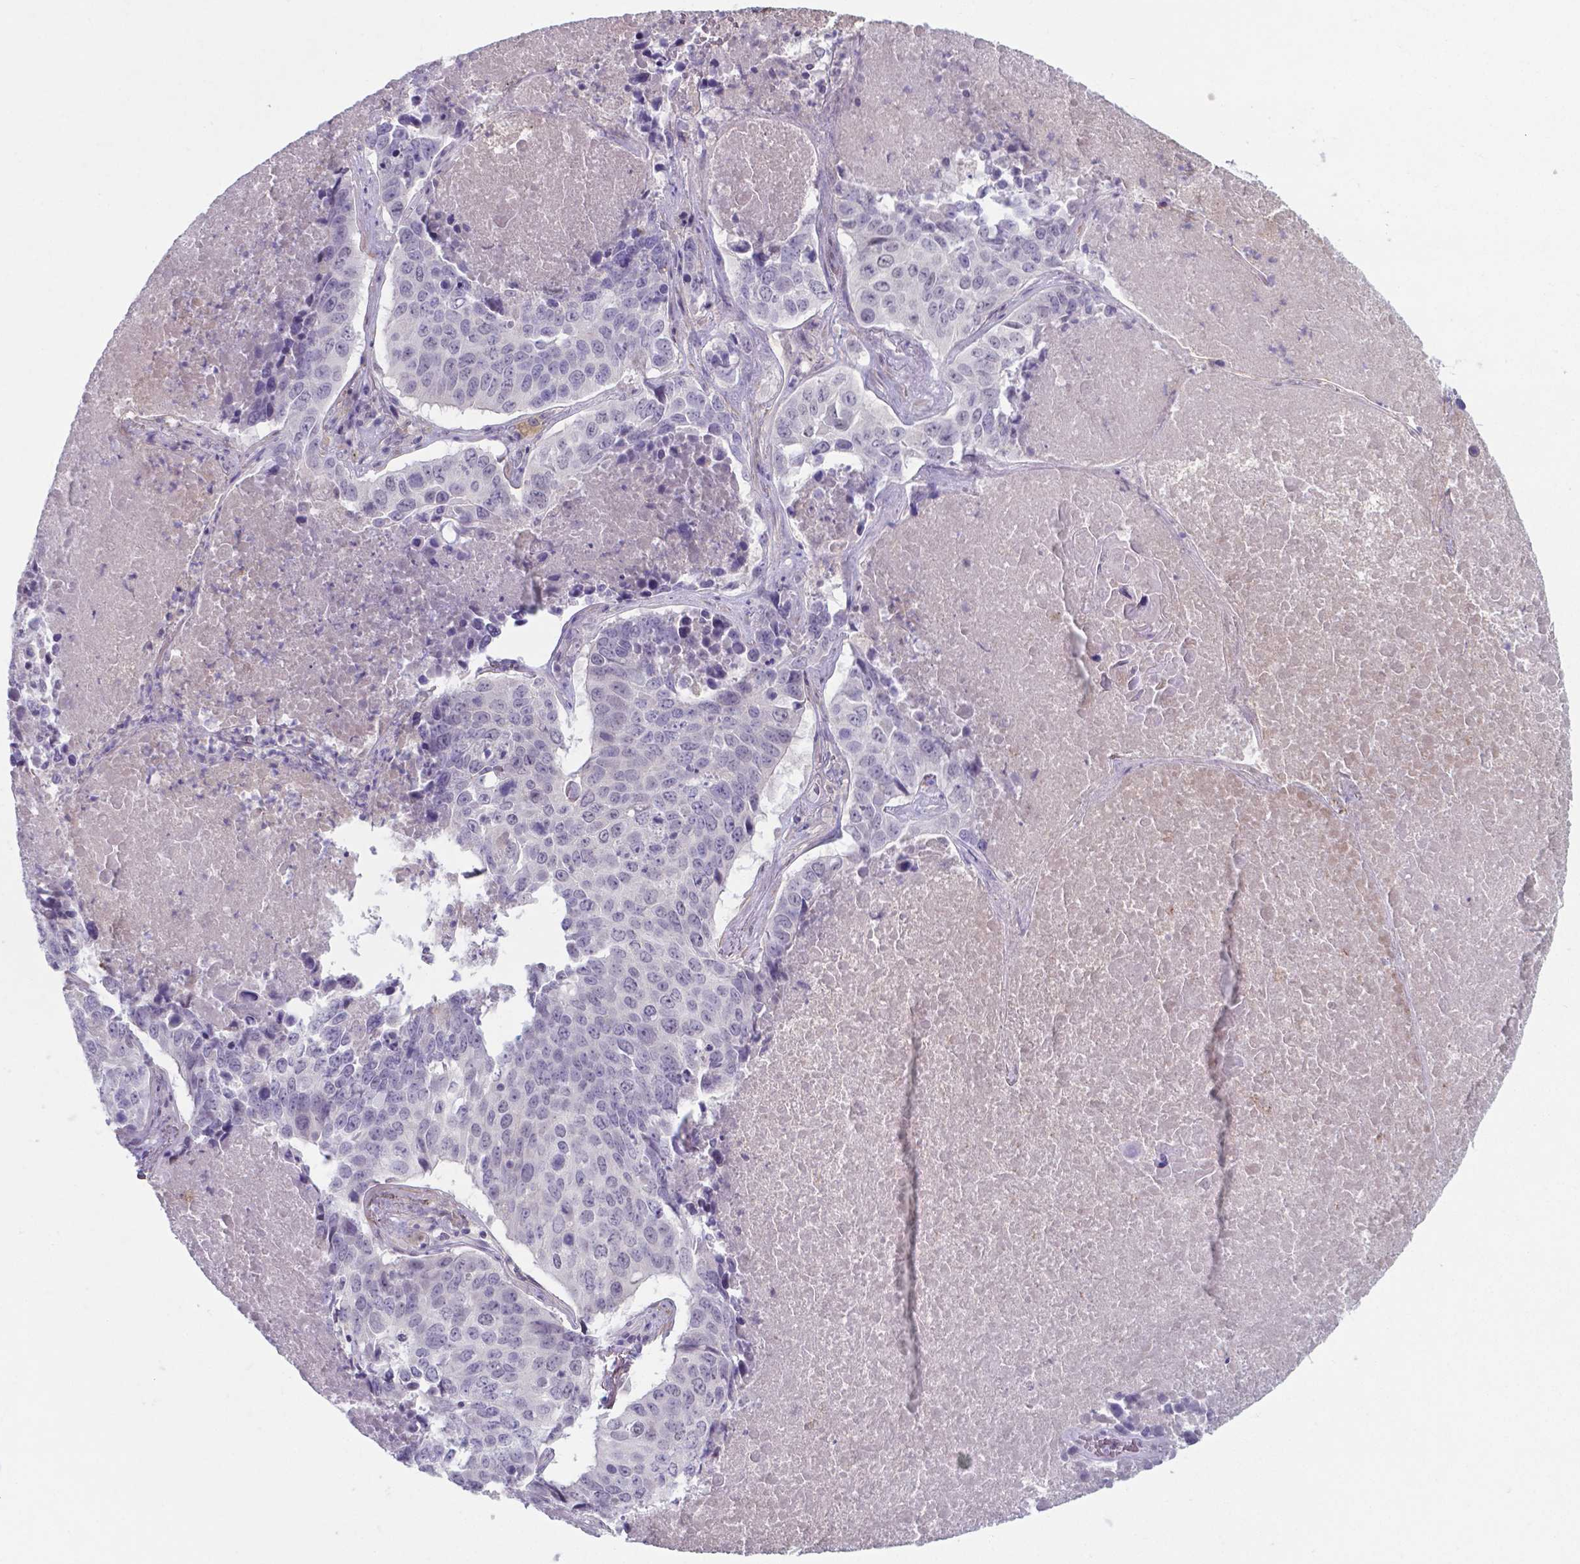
{"staining": {"intensity": "negative", "quantity": "none", "location": "none"}, "tissue": "lung cancer", "cell_type": "Tumor cells", "image_type": "cancer", "snomed": [{"axis": "morphology", "description": "Normal tissue, NOS"}, {"axis": "morphology", "description": "Squamous cell carcinoma, NOS"}, {"axis": "topography", "description": "Bronchus"}, {"axis": "topography", "description": "Lung"}], "caption": "The photomicrograph shows no significant staining in tumor cells of lung cancer (squamous cell carcinoma).", "gene": "AP5B1", "patient": {"sex": "male", "age": 64}}